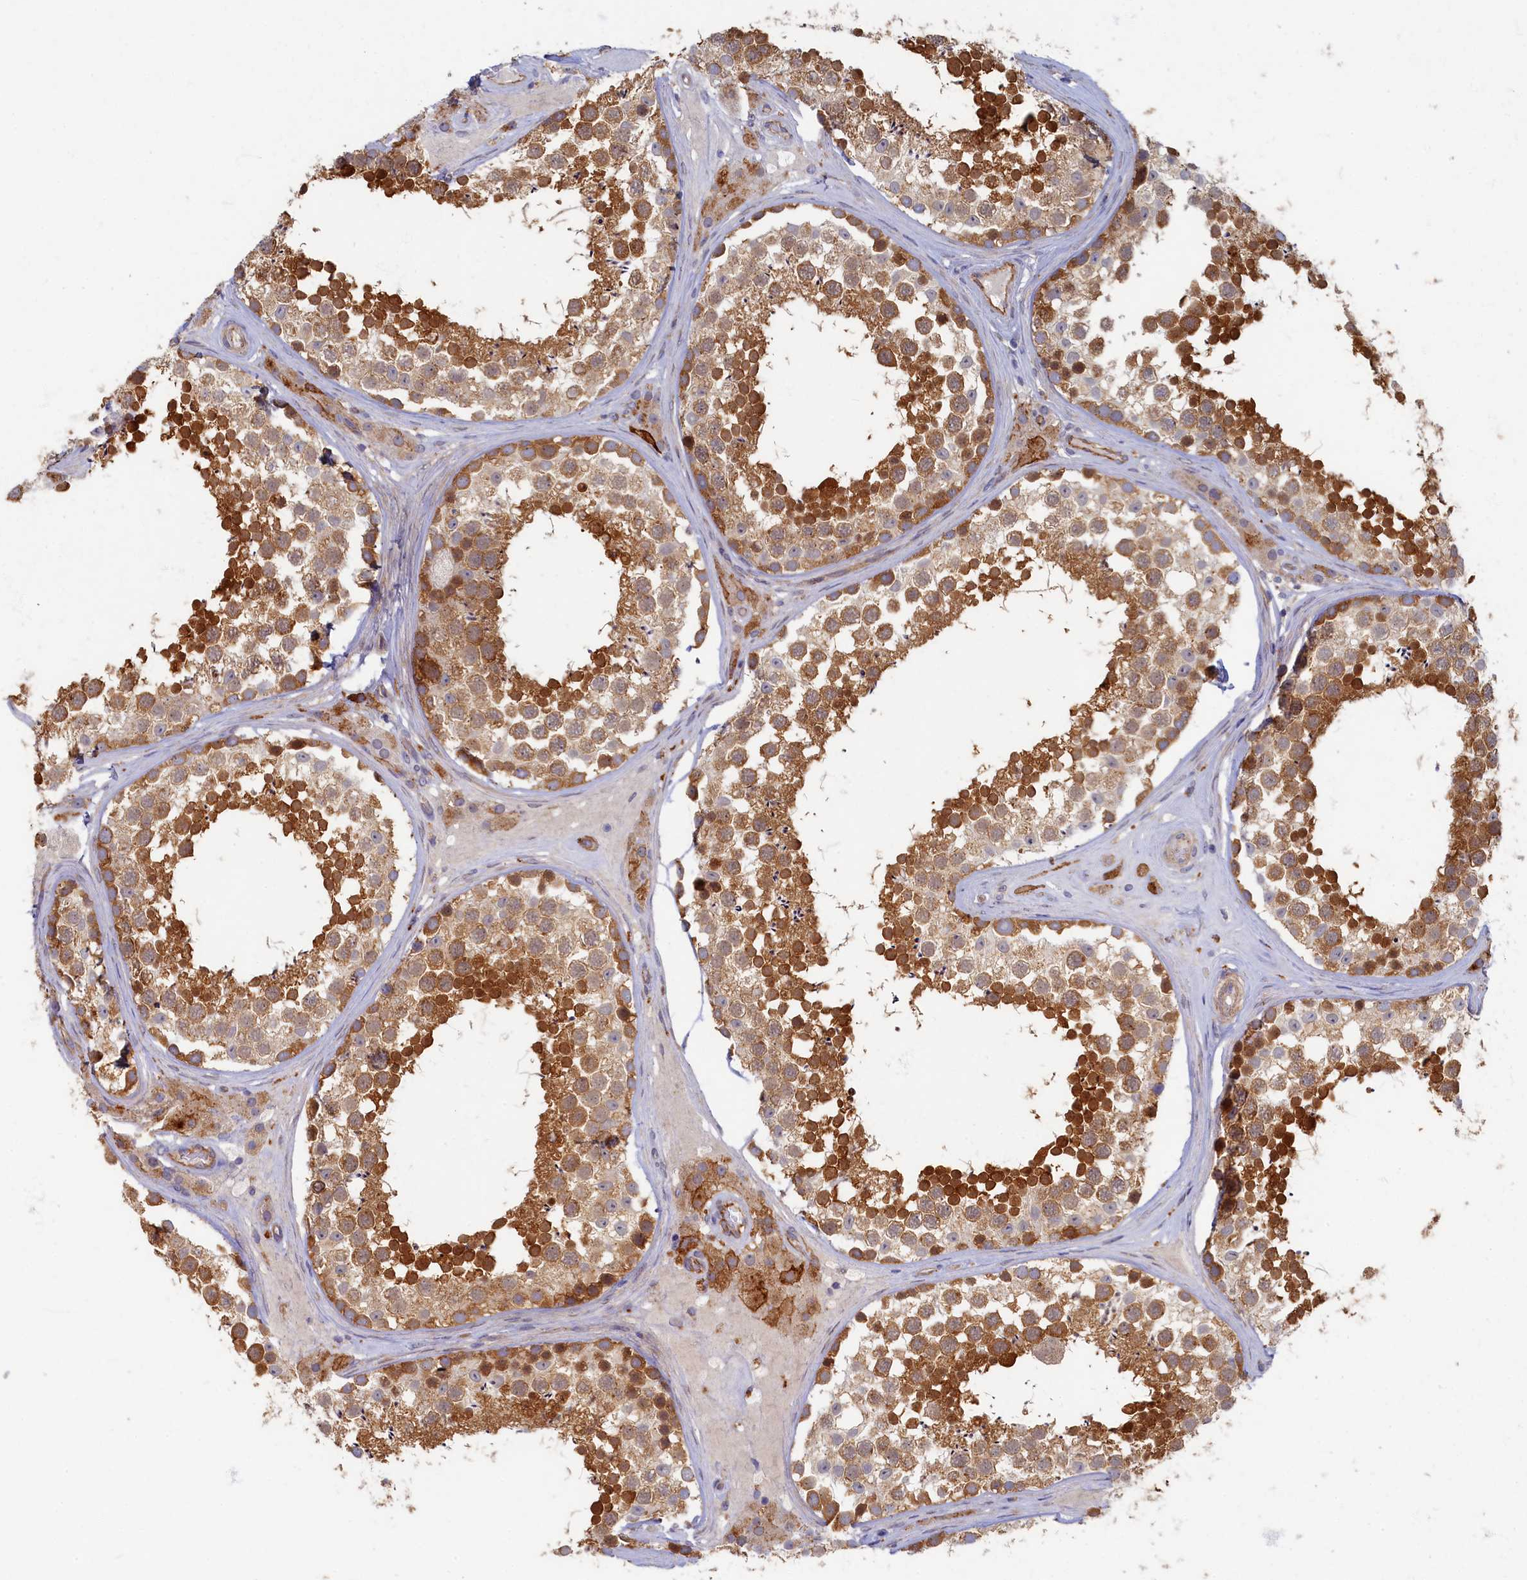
{"staining": {"intensity": "moderate", "quantity": ">75%", "location": "cytoplasmic/membranous,nuclear"}, "tissue": "testis", "cell_type": "Cells in seminiferous ducts", "image_type": "normal", "snomed": [{"axis": "morphology", "description": "Normal tissue, NOS"}, {"axis": "topography", "description": "Testis"}], "caption": "Immunohistochemistry (IHC) of normal testis shows medium levels of moderate cytoplasmic/membranous,nuclear staining in approximately >75% of cells in seminiferous ducts. The staining was performed using DAB to visualize the protein expression in brown, while the nuclei were stained in blue with hematoxylin (Magnification: 20x).", "gene": "PSMG2", "patient": {"sex": "male", "age": 46}}